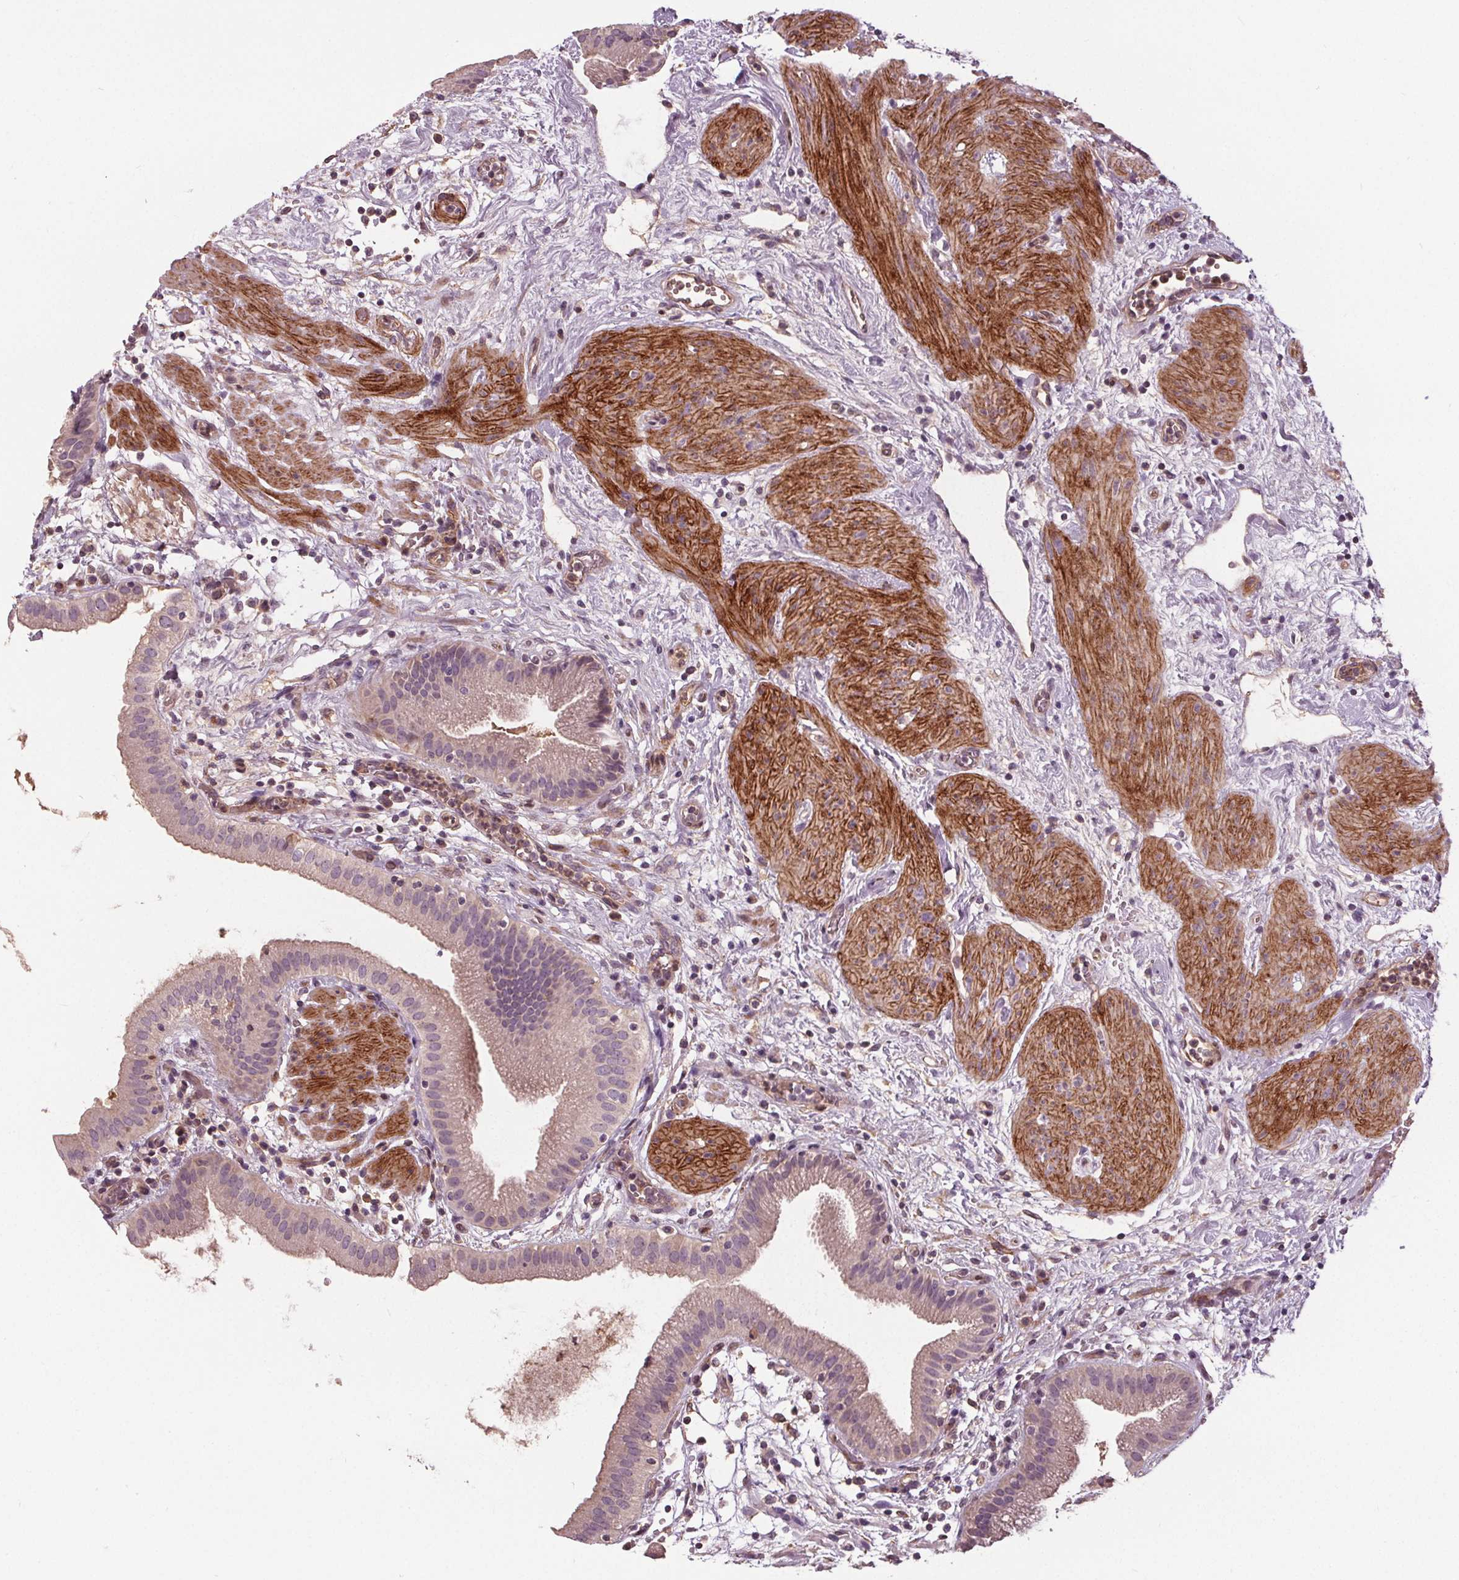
{"staining": {"intensity": "negative", "quantity": "none", "location": "none"}, "tissue": "gallbladder", "cell_type": "Glandular cells", "image_type": "normal", "snomed": [{"axis": "morphology", "description": "Normal tissue, NOS"}, {"axis": "topography", "description": "Gallbladder"}], "caption": "Immunohistochemistry (IHC) photomicrograph of unremarkable gallbladder: gallbladder stained with DAB (3,3'-diaminobenzidine) shows no significant protein expression in glandular cells.", "gene": "PDGFD", "patient": {"sex": "female", "age": 65}}